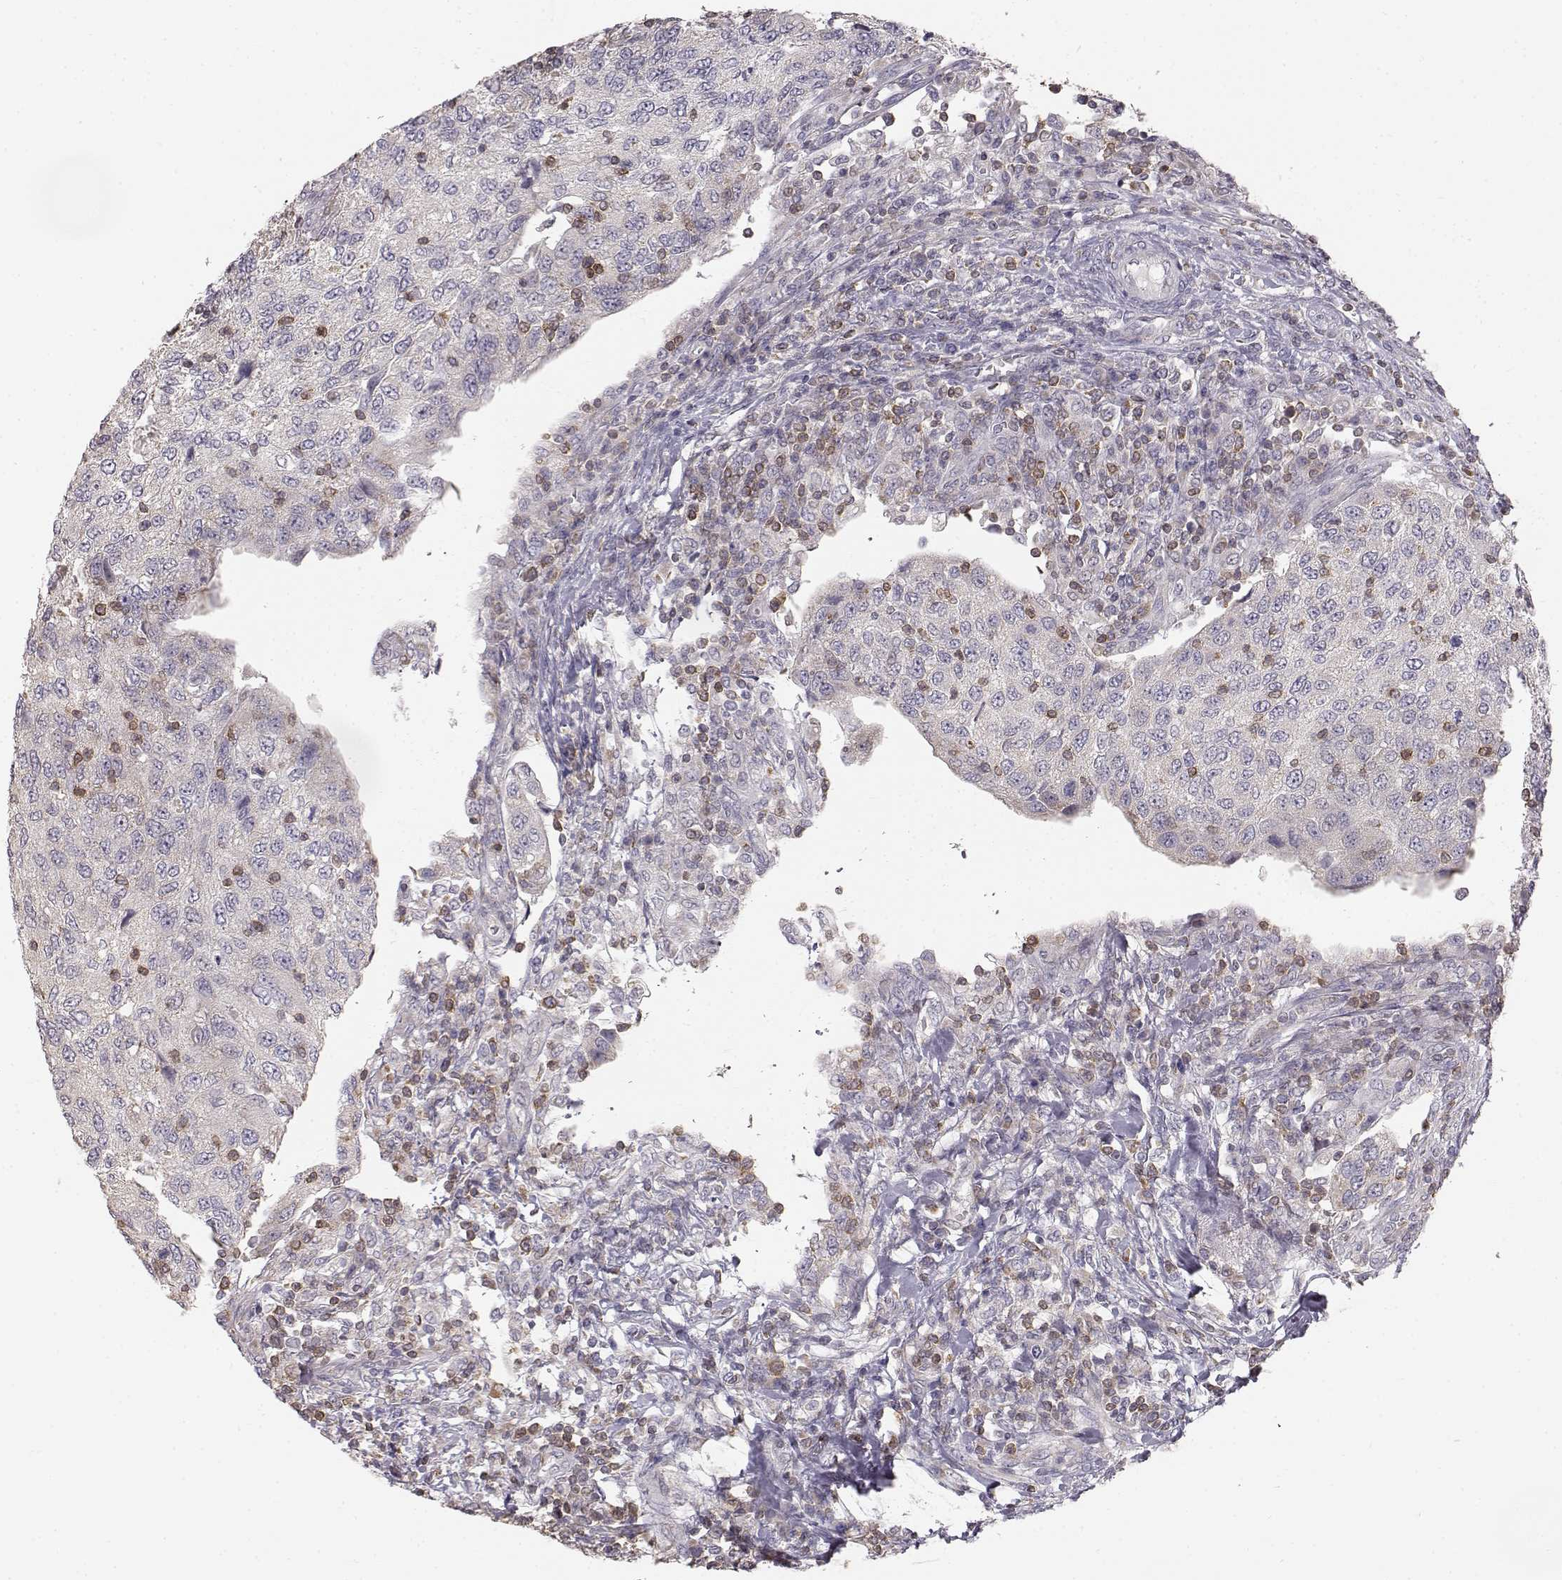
{"staining": {"intensity": "negative", "quantity": "none", "location": "none"}, "tissue": "urothelial cancer", "cell_type": "Tumor cells", "image_type": "cancer", "snomed": [{"axis": "morphology", "description": "Urothelial carcinoma, High grade"}, {"axis": "topography", "description": "Urinary bladder"}], "caption": "Immunohistochemistry of urothelial carcinoma (high-grade) reveals no staining in tumor cells.", "gene": "GRAP2", "patient": {"sex": "female", "age": 78}}